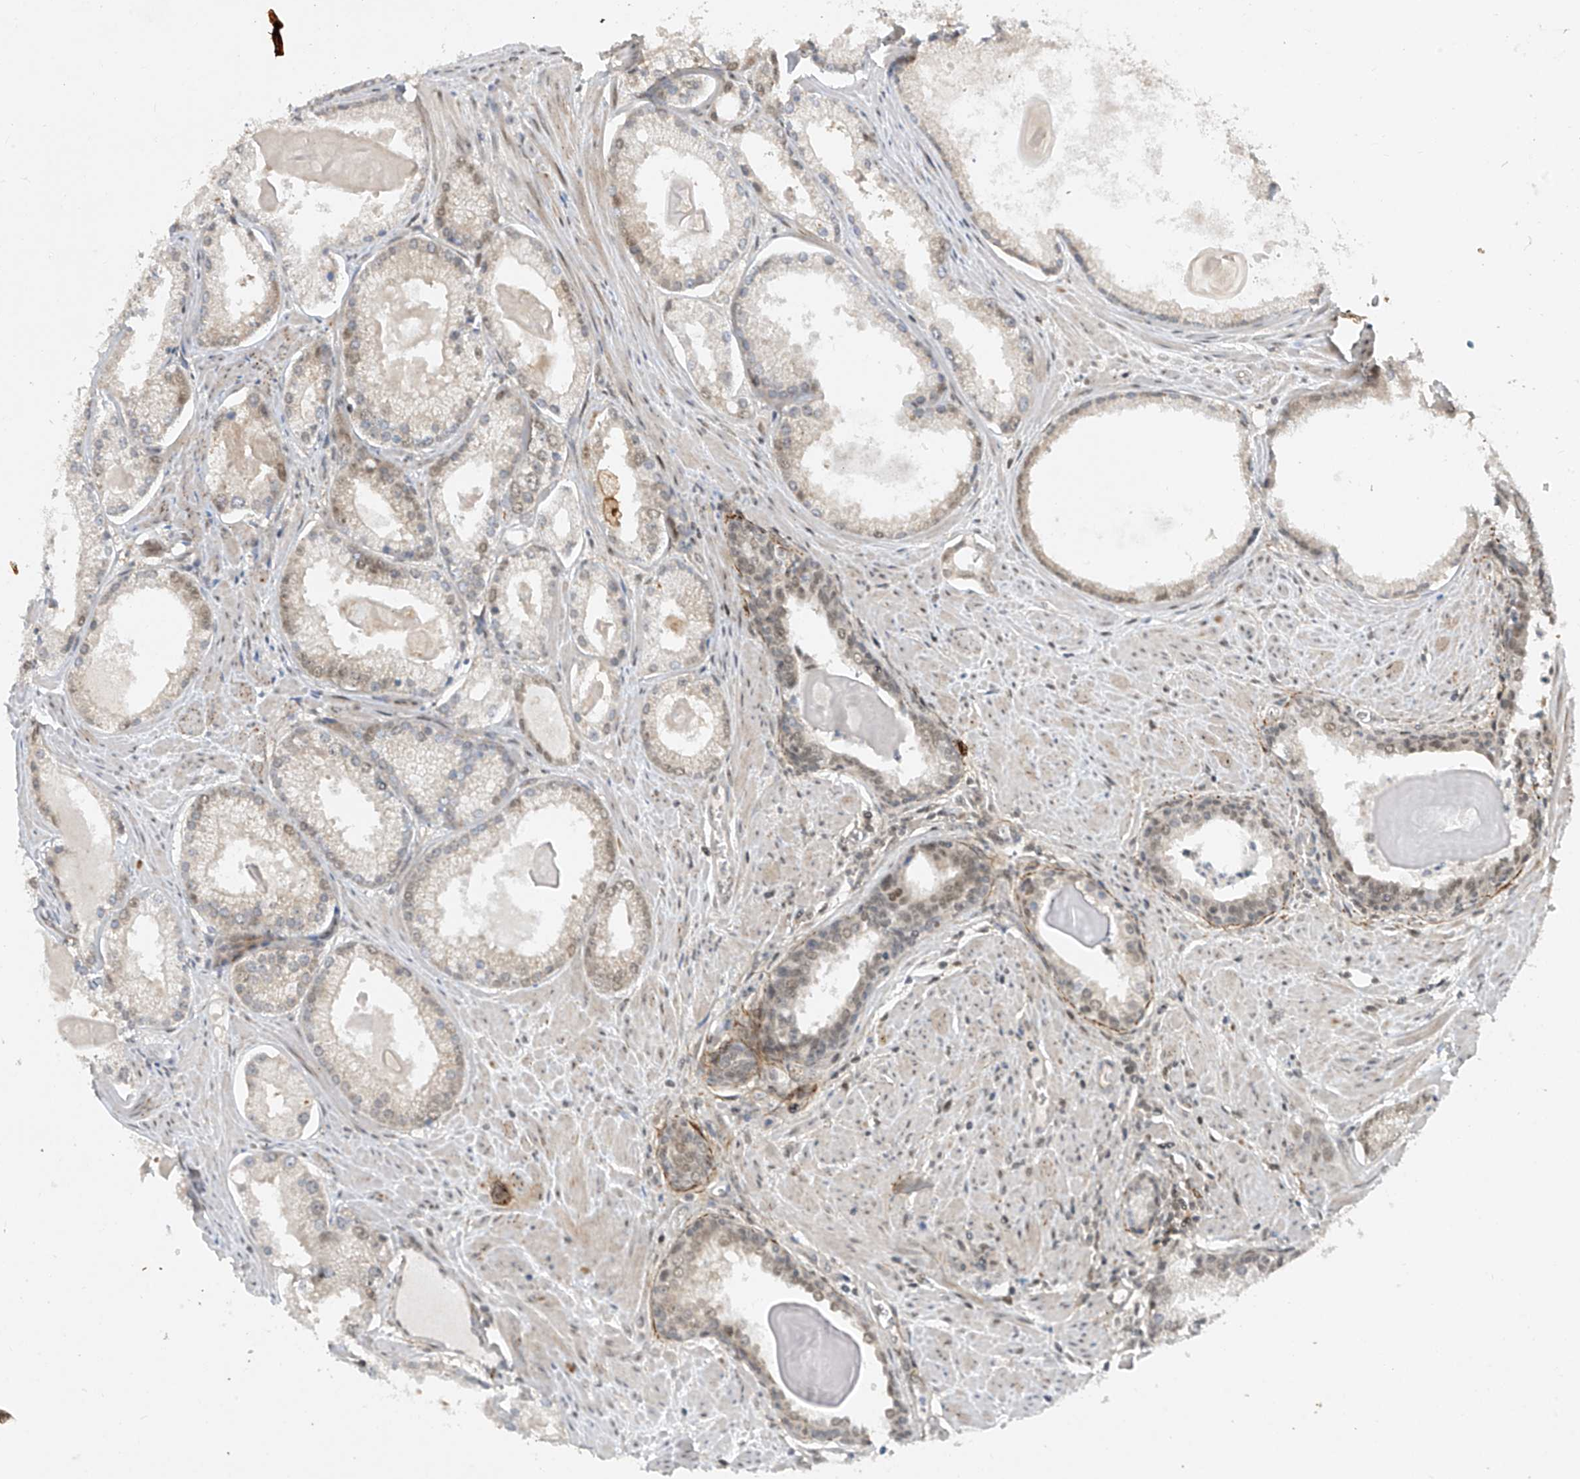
{"staining": {"intensity": "weak", "quantity": "<25%", "location": "nuclear"}, "tissue": "prostate cancer", "cell_type": "Tumor cells", "image_type": "cancer", "snomed": [{"axis": "morphology", "description": "Adenocarcinoma, Low grade"}, {"axis": "topography", "description": "Prostate"}], "caption": "The IHC micrograph has no significant staining in tumor cells of low-grade adenocarcinoma (prostate) tissue.", "gene": "LAGE3", "patient": {"sex": "male", "age": 54}}